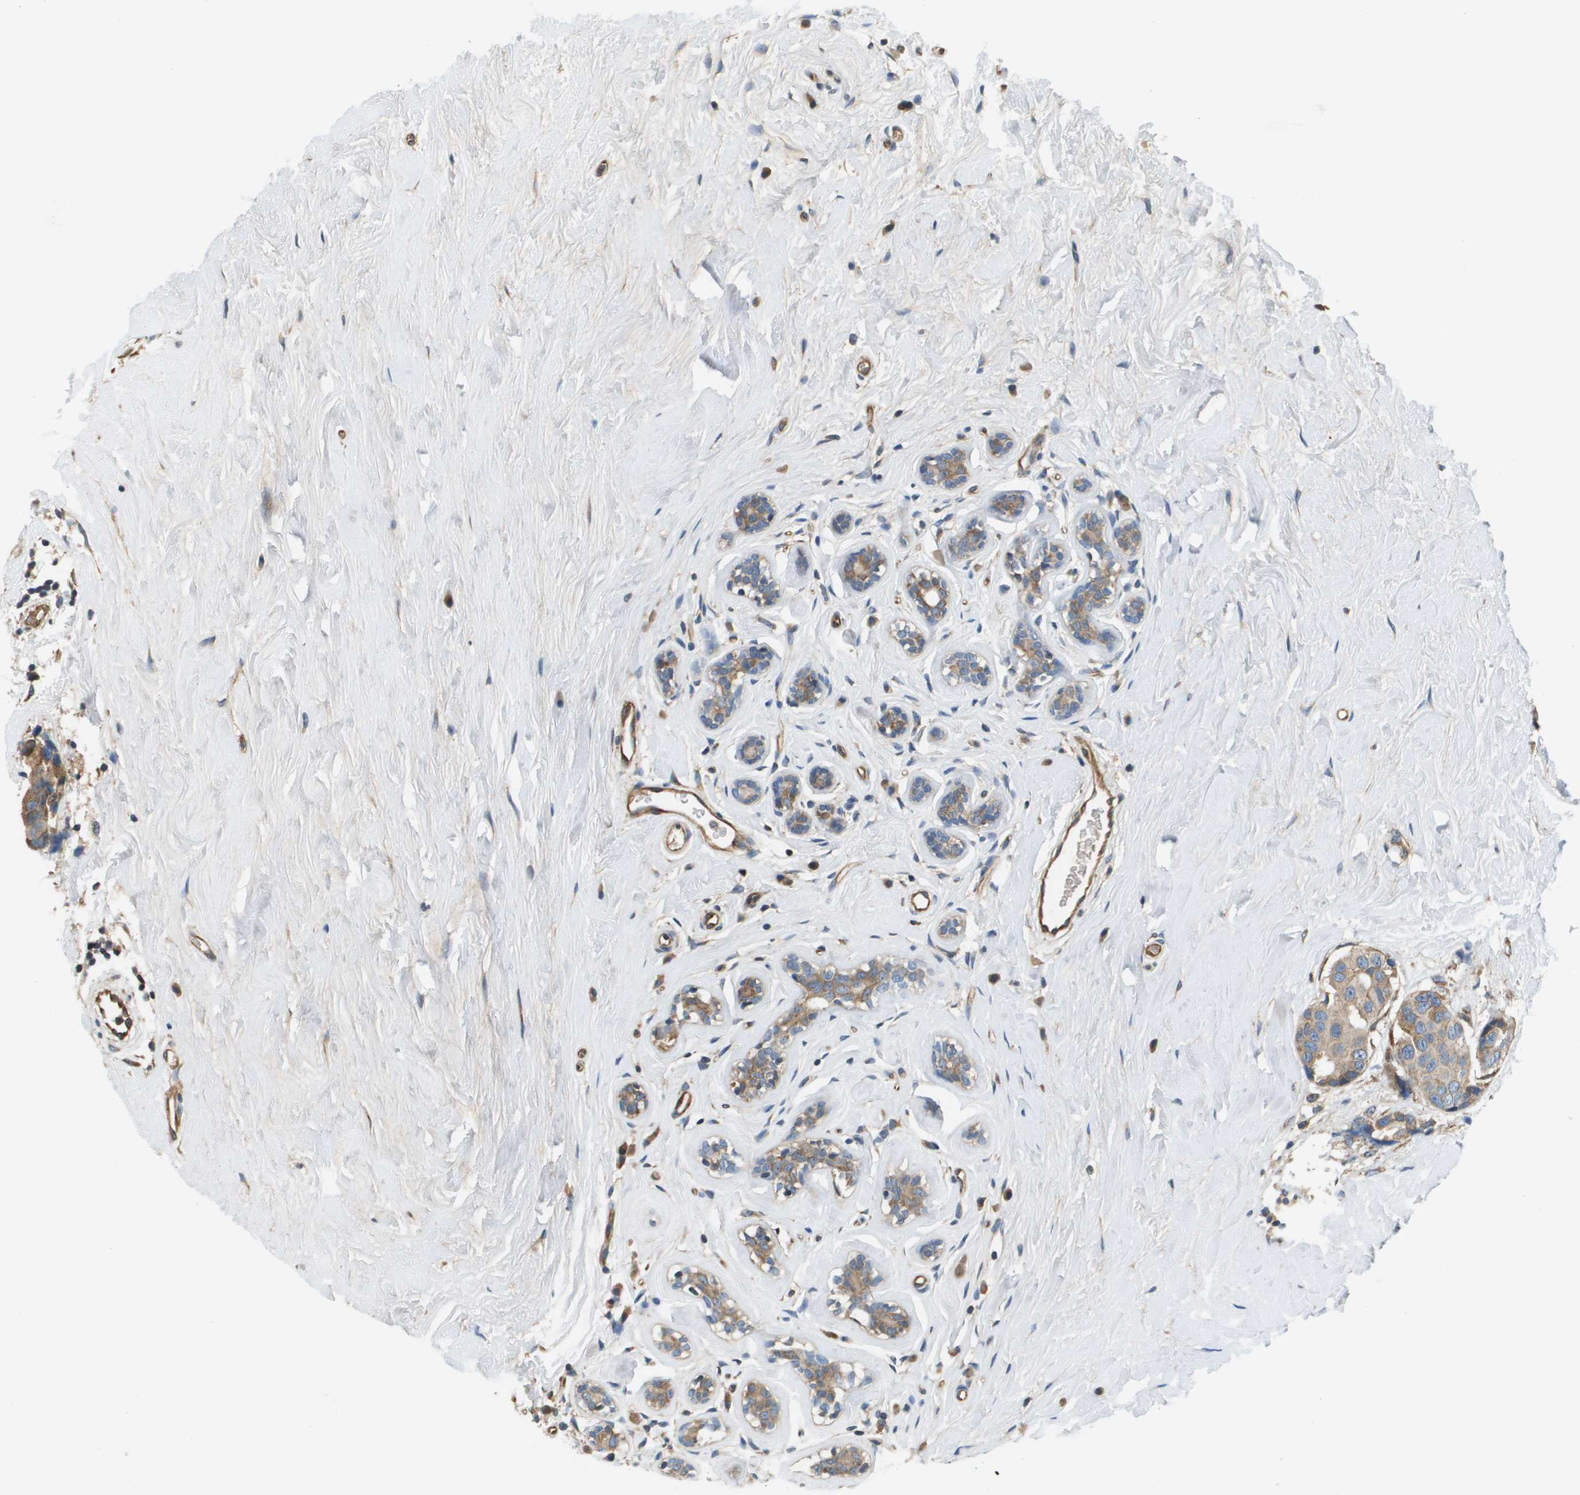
{"staining": {"intensity": "weak", "quantity": ">75%", "location": "cytoplasmic/membranous"}, "tissue": "breast cancer", "cell_type": "Tumor cells", "image_type": "cancer", "snomed": [{"axis": "morphology", "description": "Normal tissue, NOS"}, {"axis": "morphology", "description": "Duct carcinoma"}, {"axis": "topography", "description": "Breast"}], "caption": "IHC photomicrograph of intraductal carcinoma (breast) stained for a protein (brown), which displays low levels of weak cytoplasmic/membranous staining in about >75% of tumor cells.", "gene": "SAMSN1", "patient": {"sex": "female", "age": 39}}